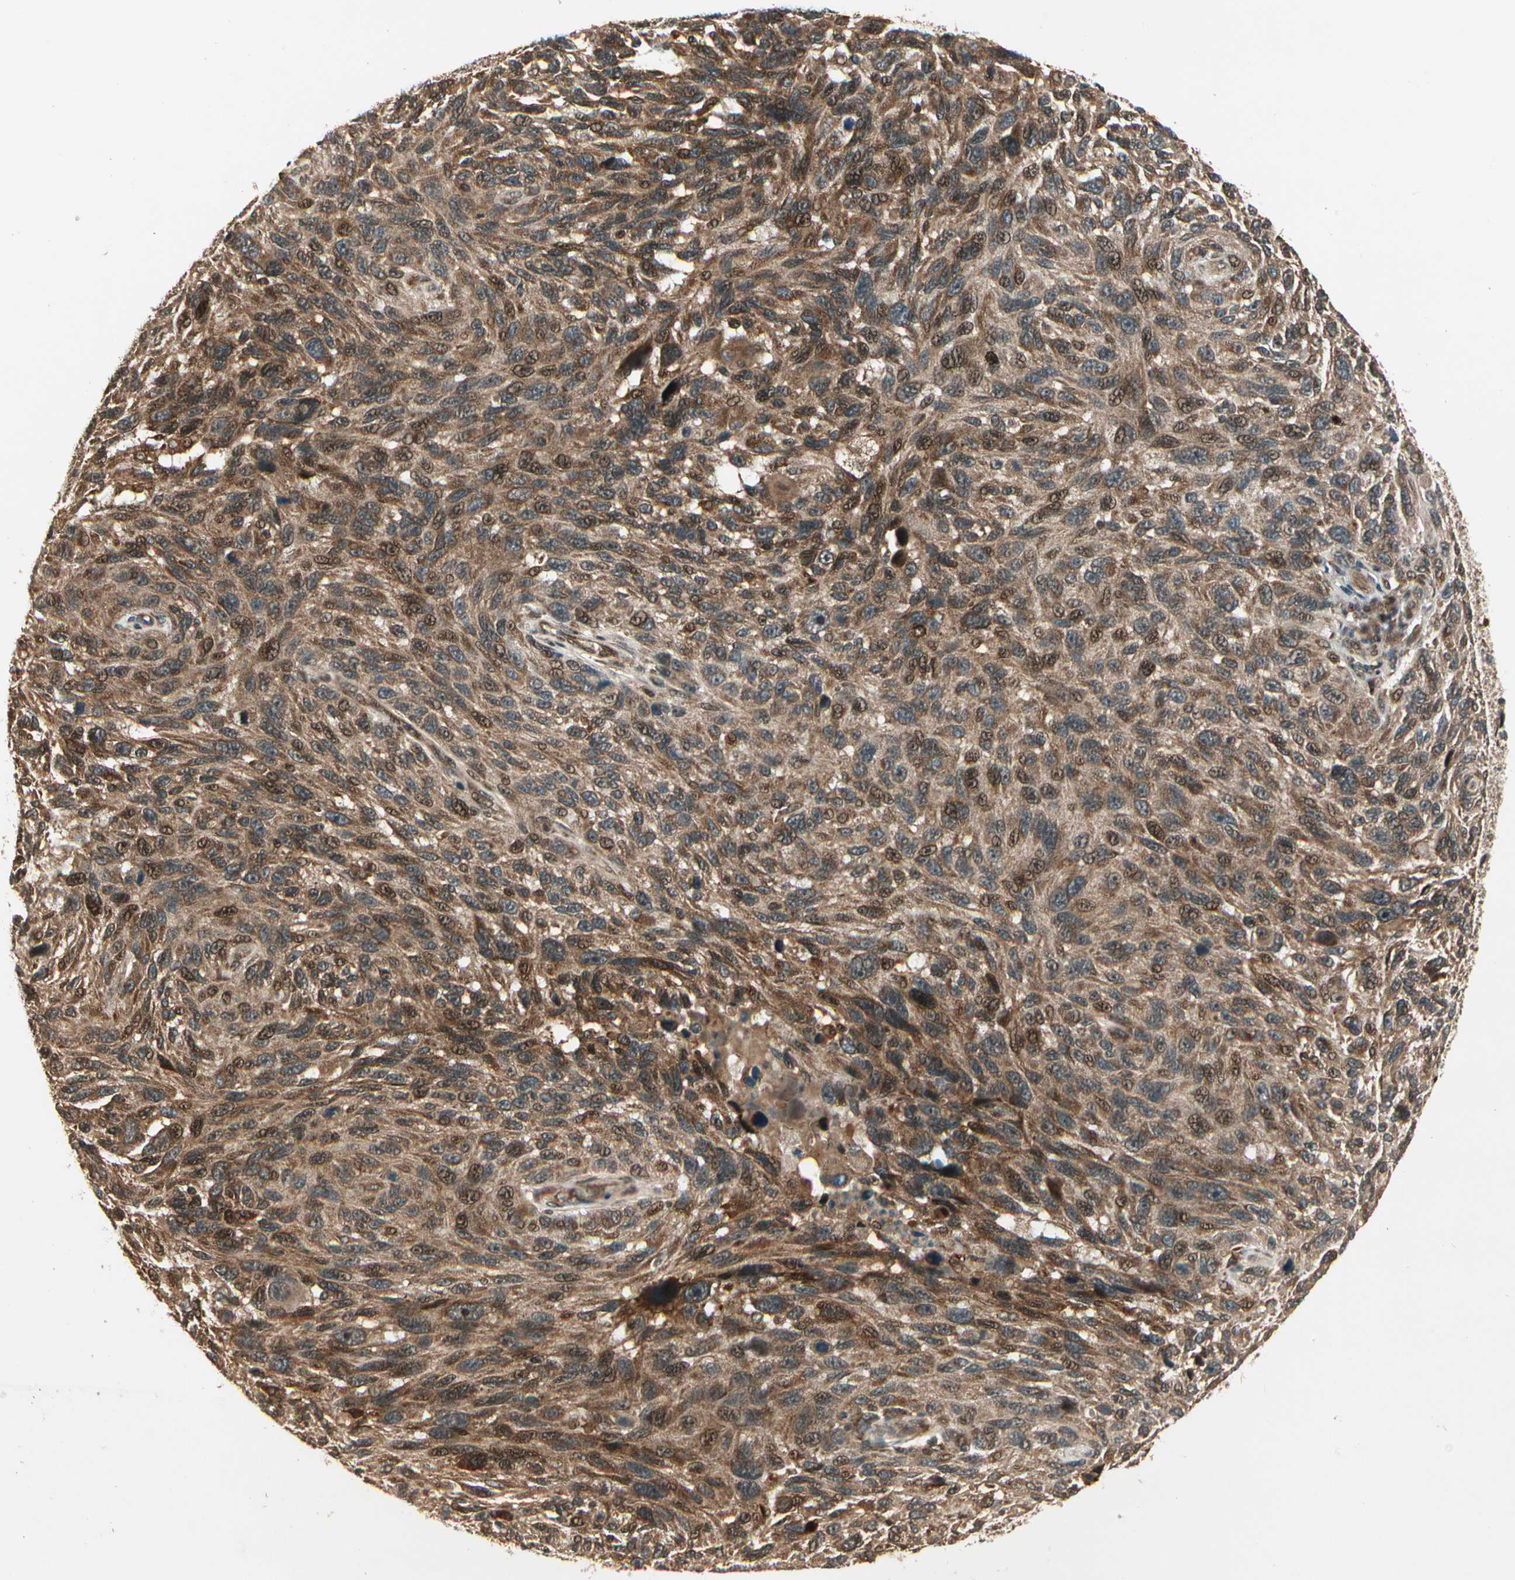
{"staining": {"intensity": "moderate", "quantity": ">75%", "location": "cytoplasmic/membranous"}, "tissue": "melanoma", "cell_type": "Tumor cells", "image_type": "cancer", "snomed": [{"axis": "morphology", "description": "Malignant melanoma, NOS"}, {"axis": "topography", "description": "Skin"}], "caption": "DAB immunohistochemical staining of human malignant melanoma reveals moderate cytoplasmic/membranous protein staining in approximately >75% of tumor cells.", "gene": "GLUL", "patient": {"sex": "male", "age": 53}}